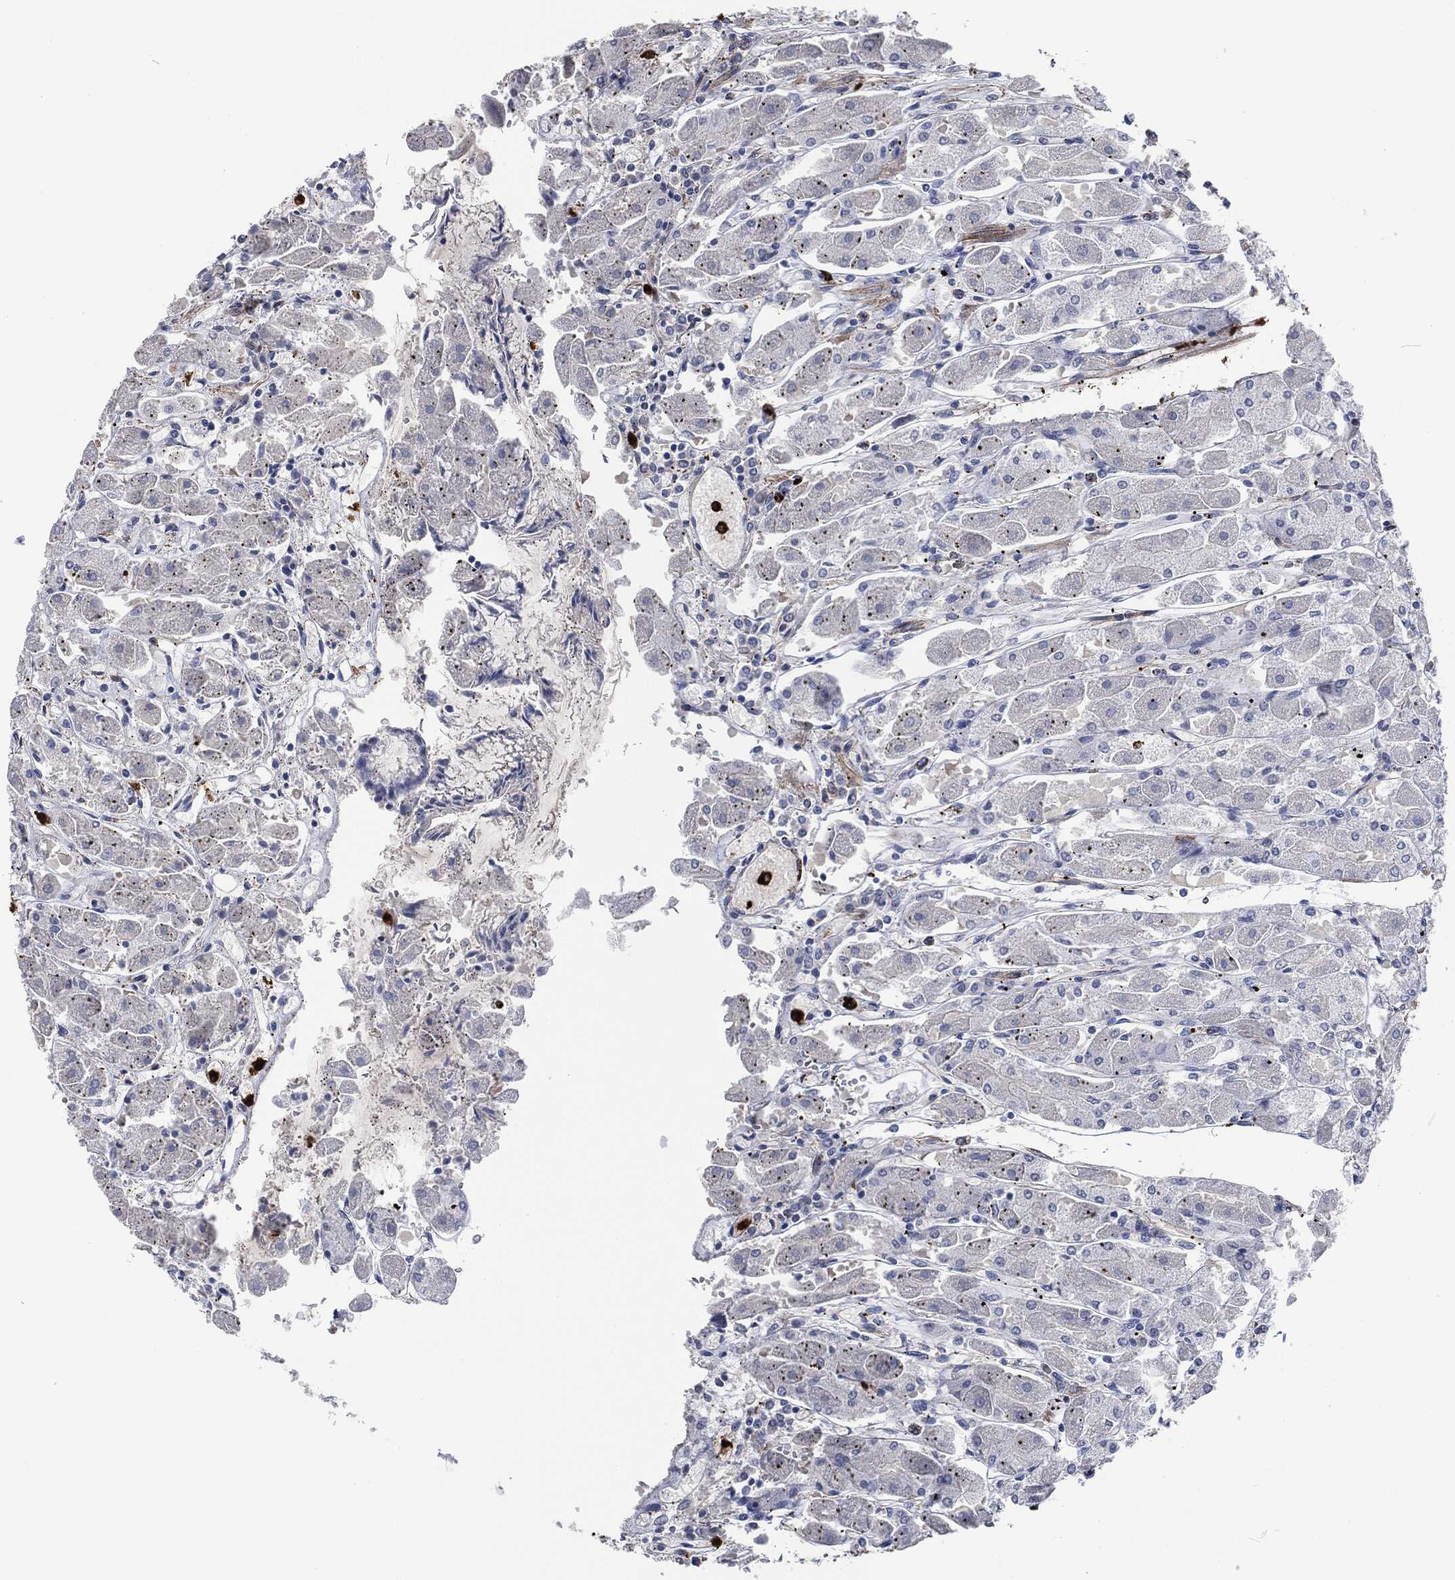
{"staining": {"intensity": "negative", "quantity": "none", "location": "none"}, "tissue": "stomach", "cell_type": "Glandular cells", "image_type": "normal", "snomed": [{"axis": "morphology", "description": "Normal tissue, NOS"}, {"axis": "topography", "description": "Stomach"}], "caption": "Immunohistochemistry (IHC) of normal human stomach reveals no expression in glandular cells. (DAB immunohistochemistry, high magnification).", "gene": "MPO", "patient": {"sex": "male", "age": 70}}